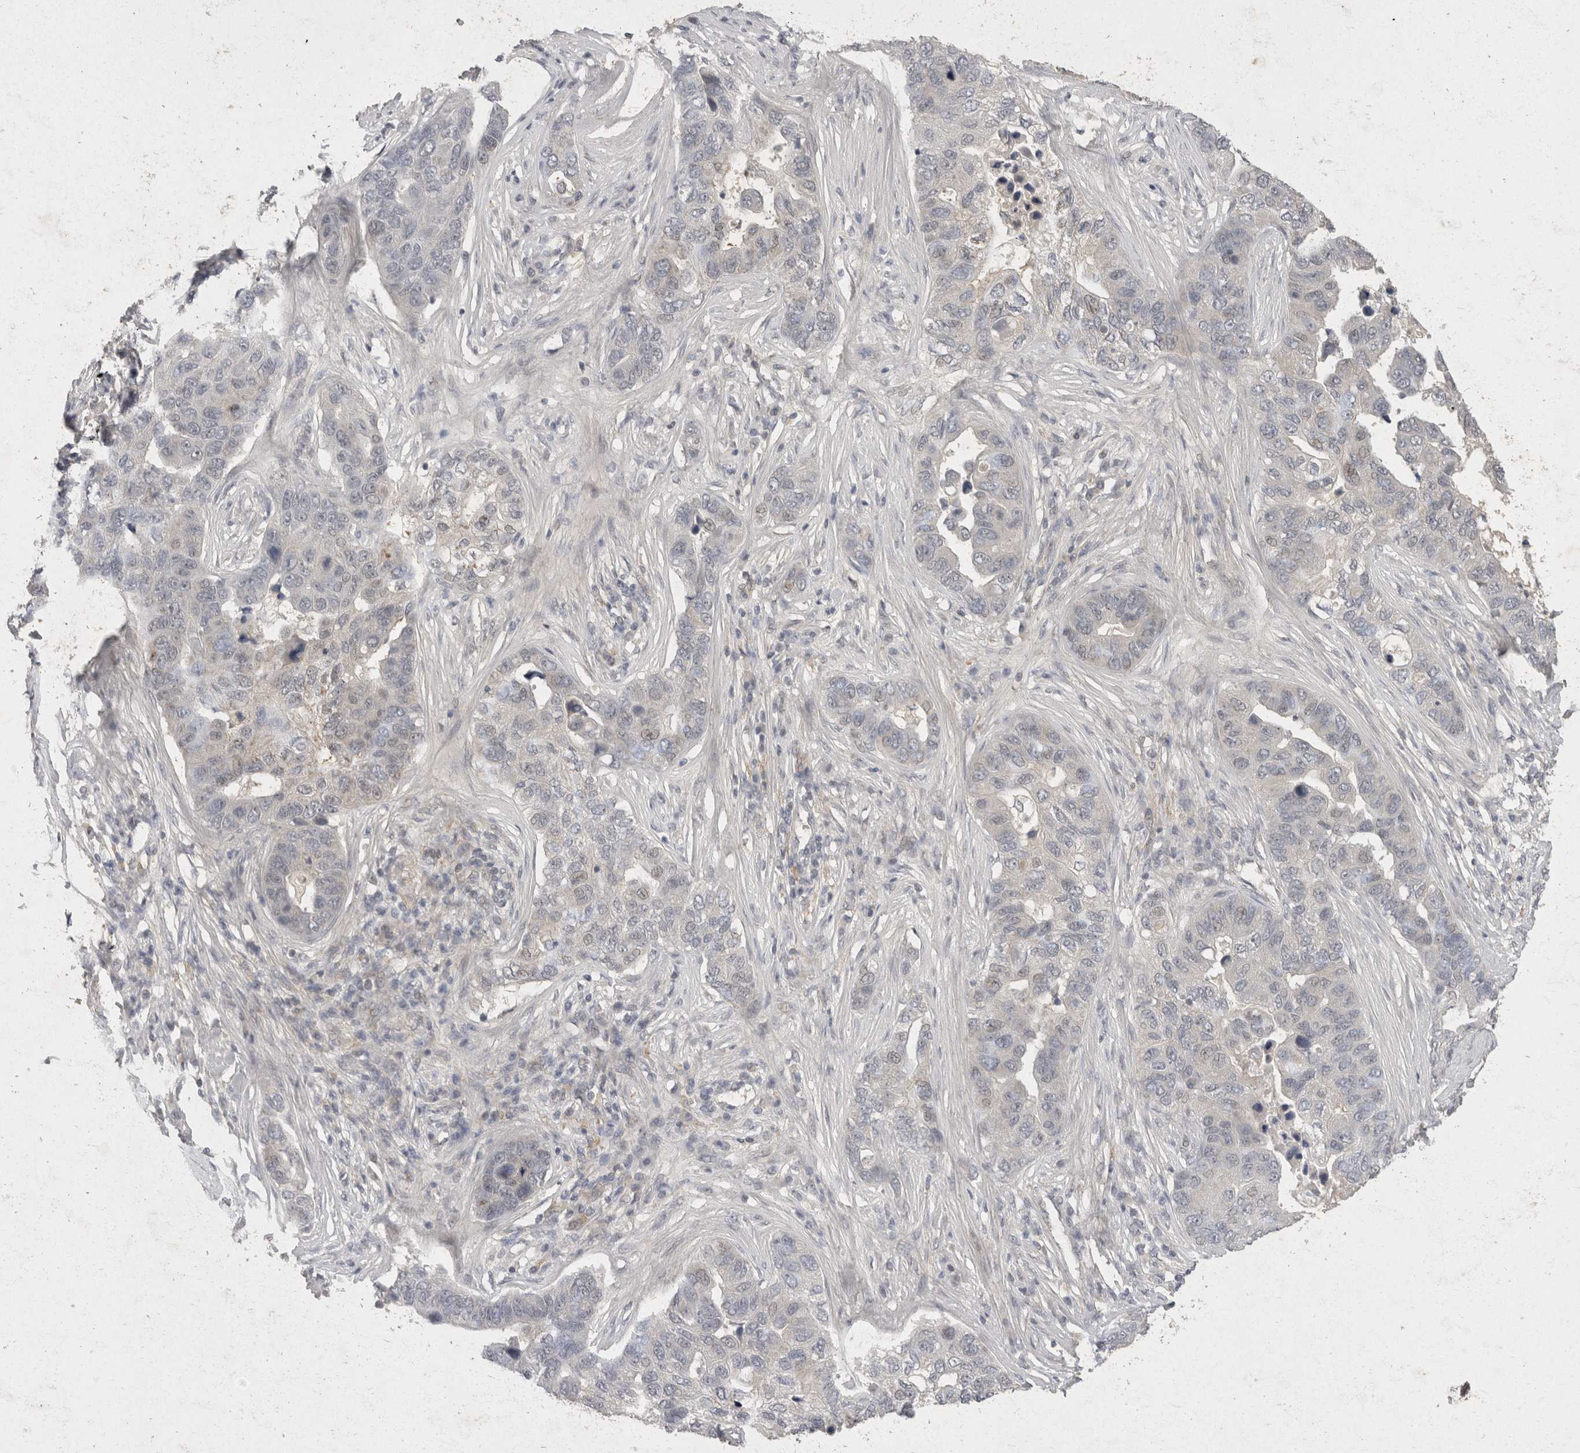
{"staining": {"intensity": "negative", "quantity": "none", "location": "none"}, "tissue": "pancreatic cancer", "cell_type": "Tumor cells", "image_type": "cancer", "snomed": [{"axis": "morphology", "description": "Adenocarcinoma, NOS"}, {"axis": "topography", "description": "Pancreas"}], "caption": "Pancreatic adenocarcinoma stained for a protein using IHC demonstrates no staining tumor cells.", "gene": "TOM1L2", "patient": {"sex": "female", "age": 61}}